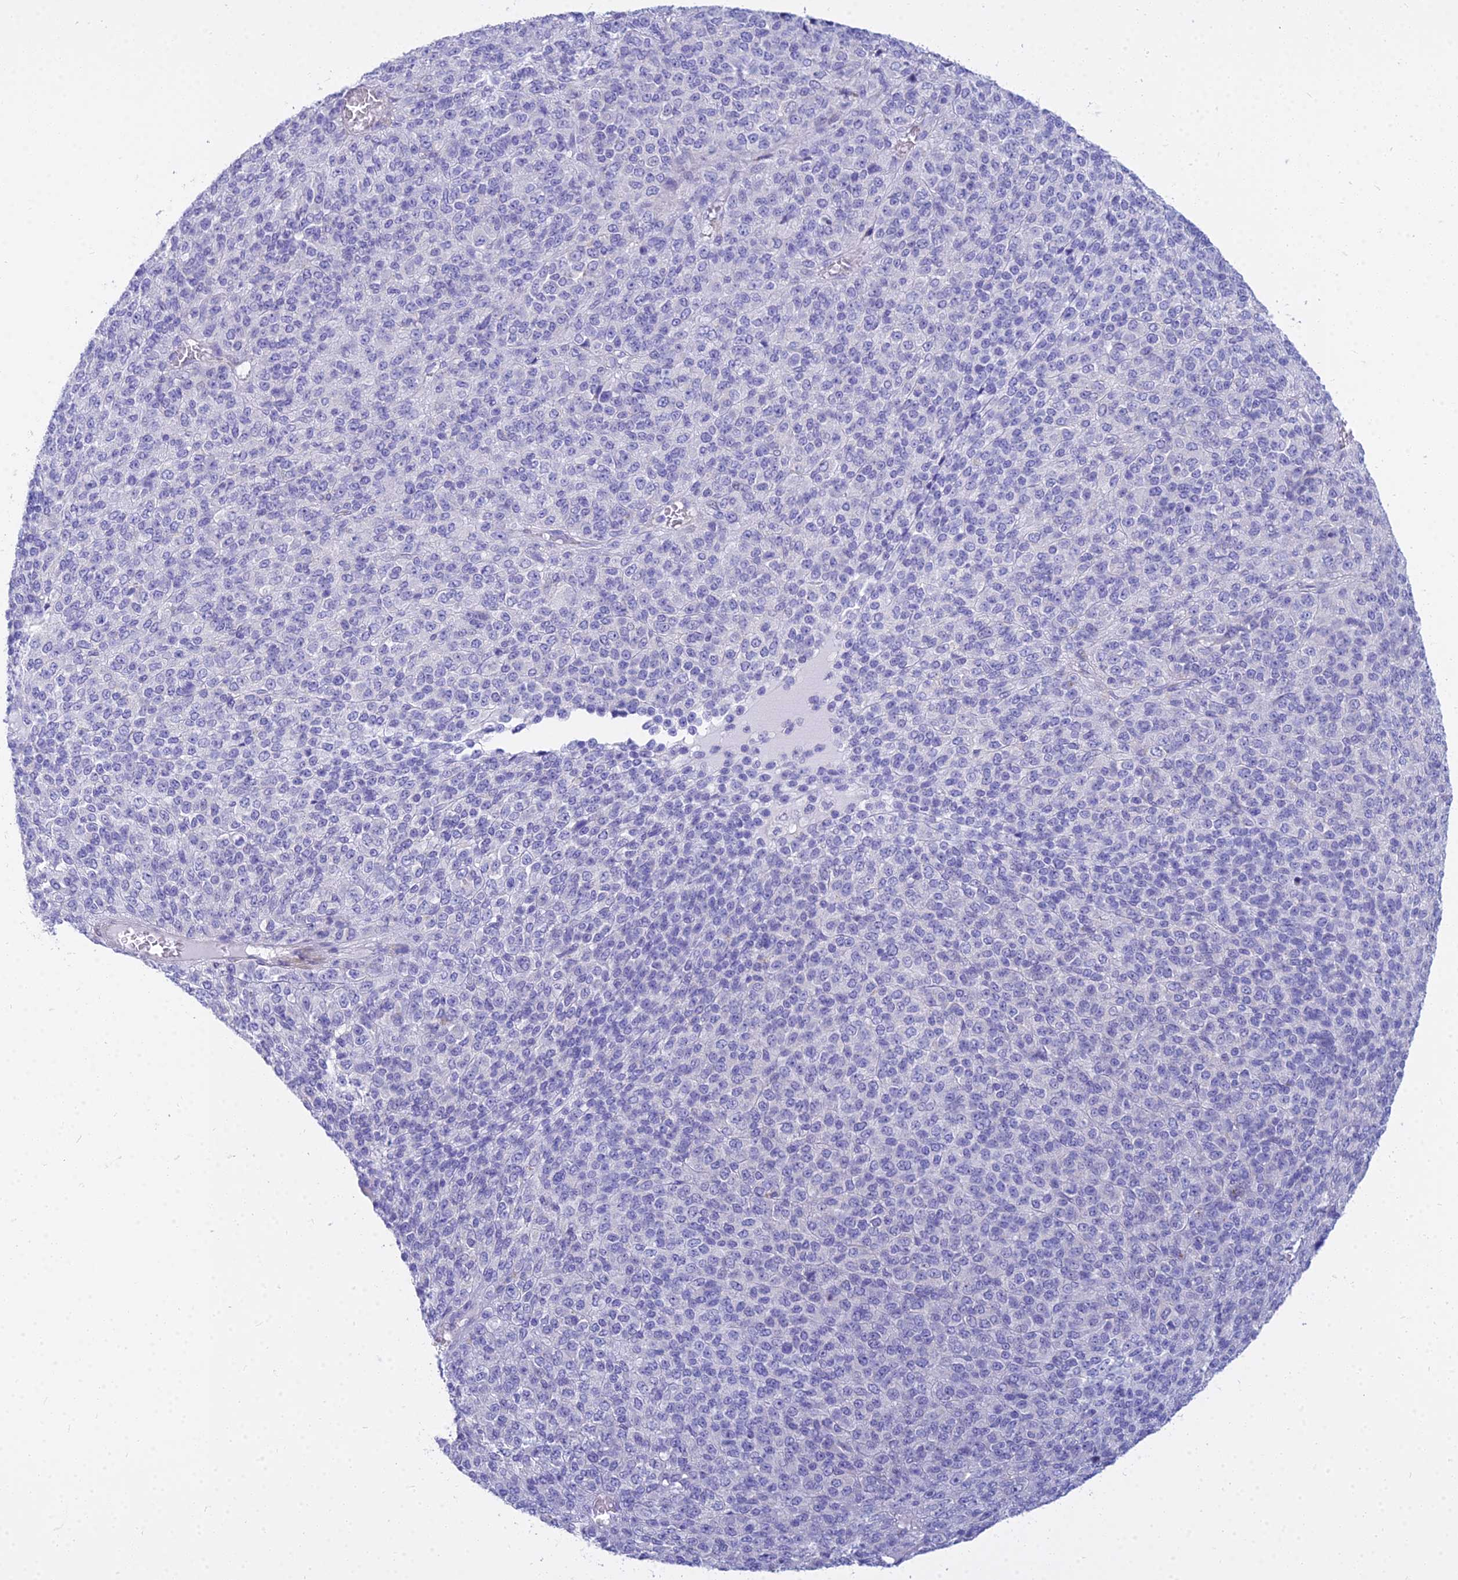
{"staining": {"intensity": "negative", "quantity": "none", "location": "none"}, "tissue": "melanoma", "cell_type": "Tumor cells", "image_type": "cancer", "snomed": [{"axis": "morphology", "description": "Malignant melanoma, Metastatic site"}, {"axis": "topography", "description": "Brain"}], "caption": "Tumor cells are negative for protein expression in human melanoma. (DAB immunohistochemistry, high magnification).", "gene": "SMIM24", "patient": {"sex": "female", "age": 56}}